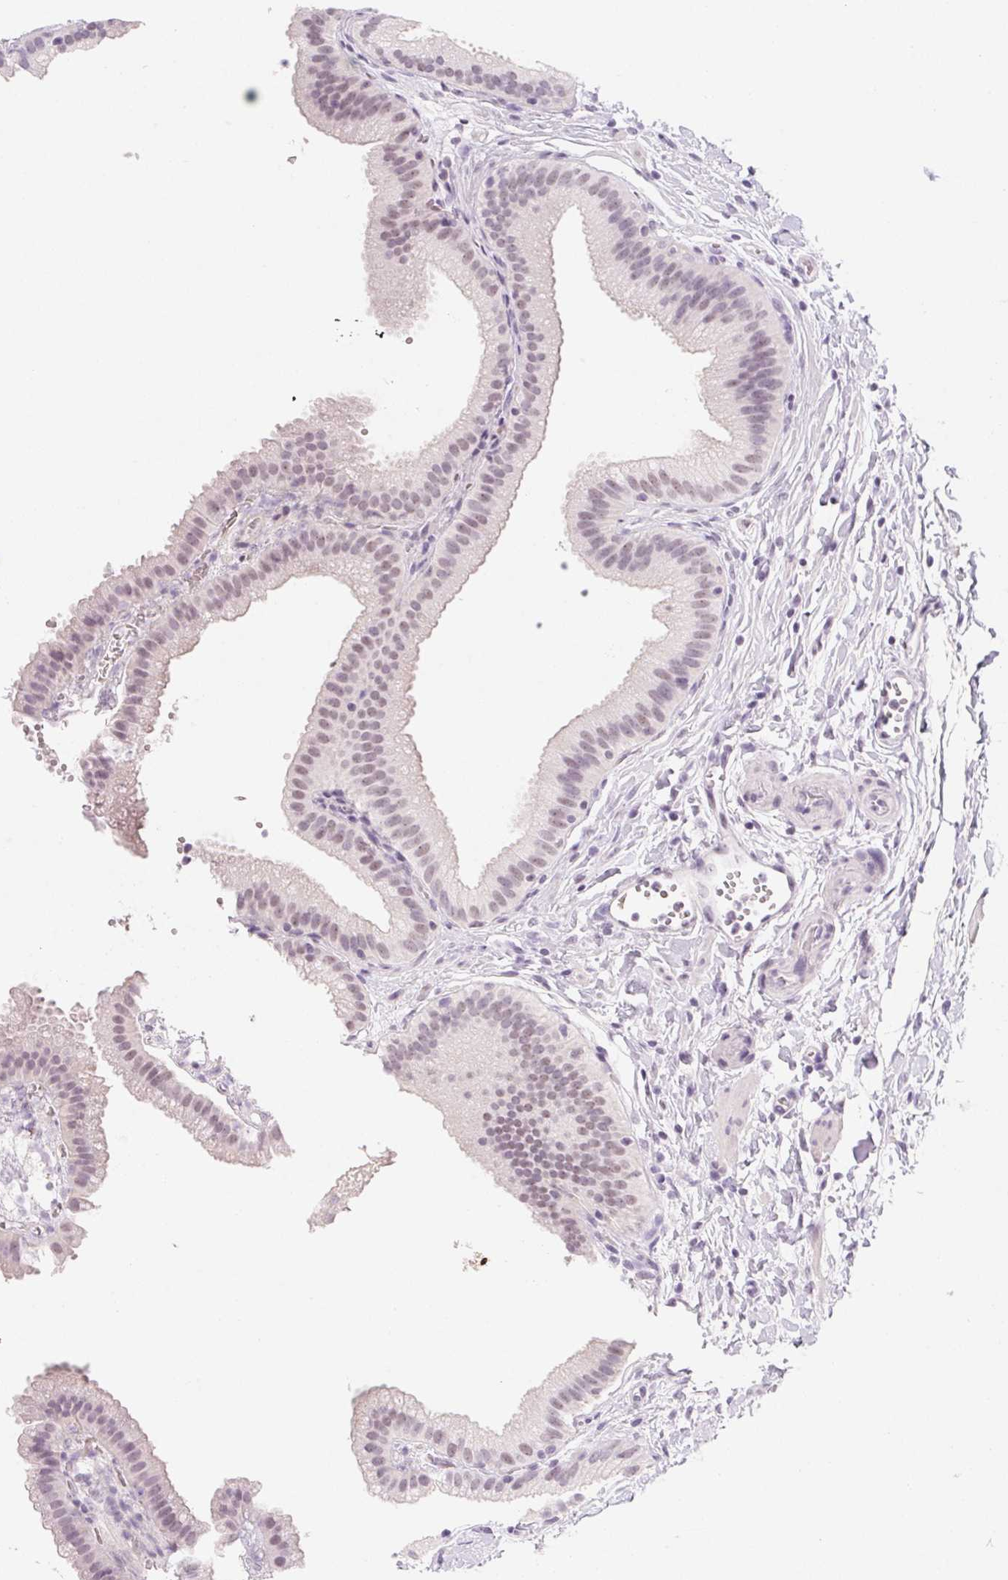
{"staining": {"intensity": "weak", "quantity": "<25%", "location": "nuclear"}, "tissue": "gallbladder", "cell_type": "Glandular cells", "image_type": "normal", "snomed": [{"axis": "morphology", "description": "Normal tissue, NOS"}, {"axis": "topography", "description": "Gallbladder"}], "caption": "High magnification brightfield microscopy of benign gallbladder stained with DAB (3,3'-diaminobenzidine) (brown) and counterstained with hematoxylin (blue): glandular cells show no significant expression. The staining is performed using DAB brown chromogen with nuclei counter-stained in using hematoxylin.", "gene": "ZIC4", "patient": {"sex": "female", "age": 63}}